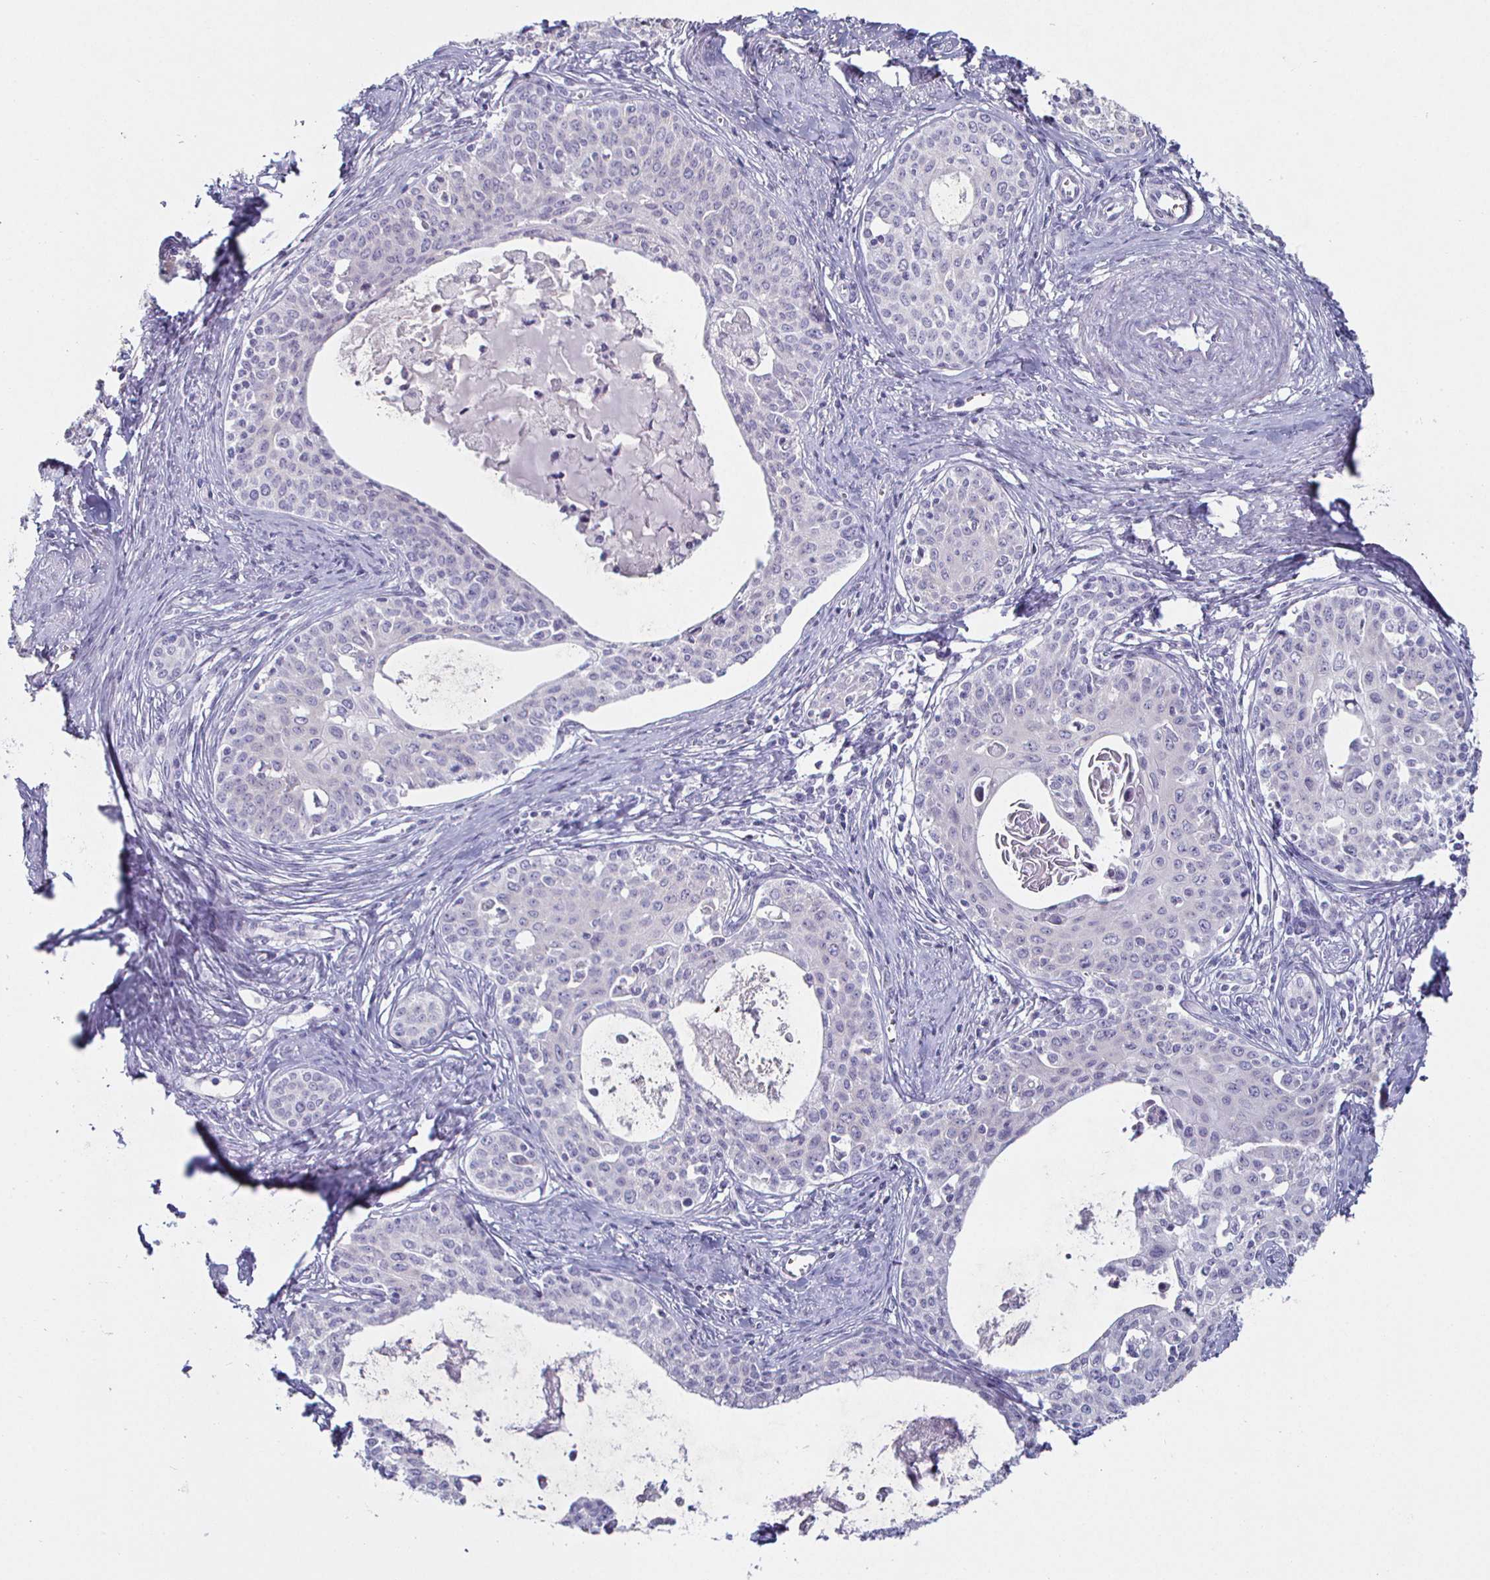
{"staining": {"intensity": "negative", "quantity": "none", "location": "none"}, "tissue": "cervical cancer", "cell_type": "Tumor cells", "image_type": "cancer", "snomed": [{"axis": "morphology", "description": "Squamous cell carcinoma, NOS"}, {"axis": "morphology", "description": "Adenocarcinoma, NOS"}, {"axis": "topography", "description": "Cervix"}], "caption": "Immunohistochemistry of human cervical cancer (squamous cell carcinoma) demonstrates no expression in tumor cells. Brightfield microscopy of IHC stained with DAB (brown) and hematoxylin (blue), captured at high magnification.", "gene": "ENPP1", "patient": {"sex": "female", "age": 52}}